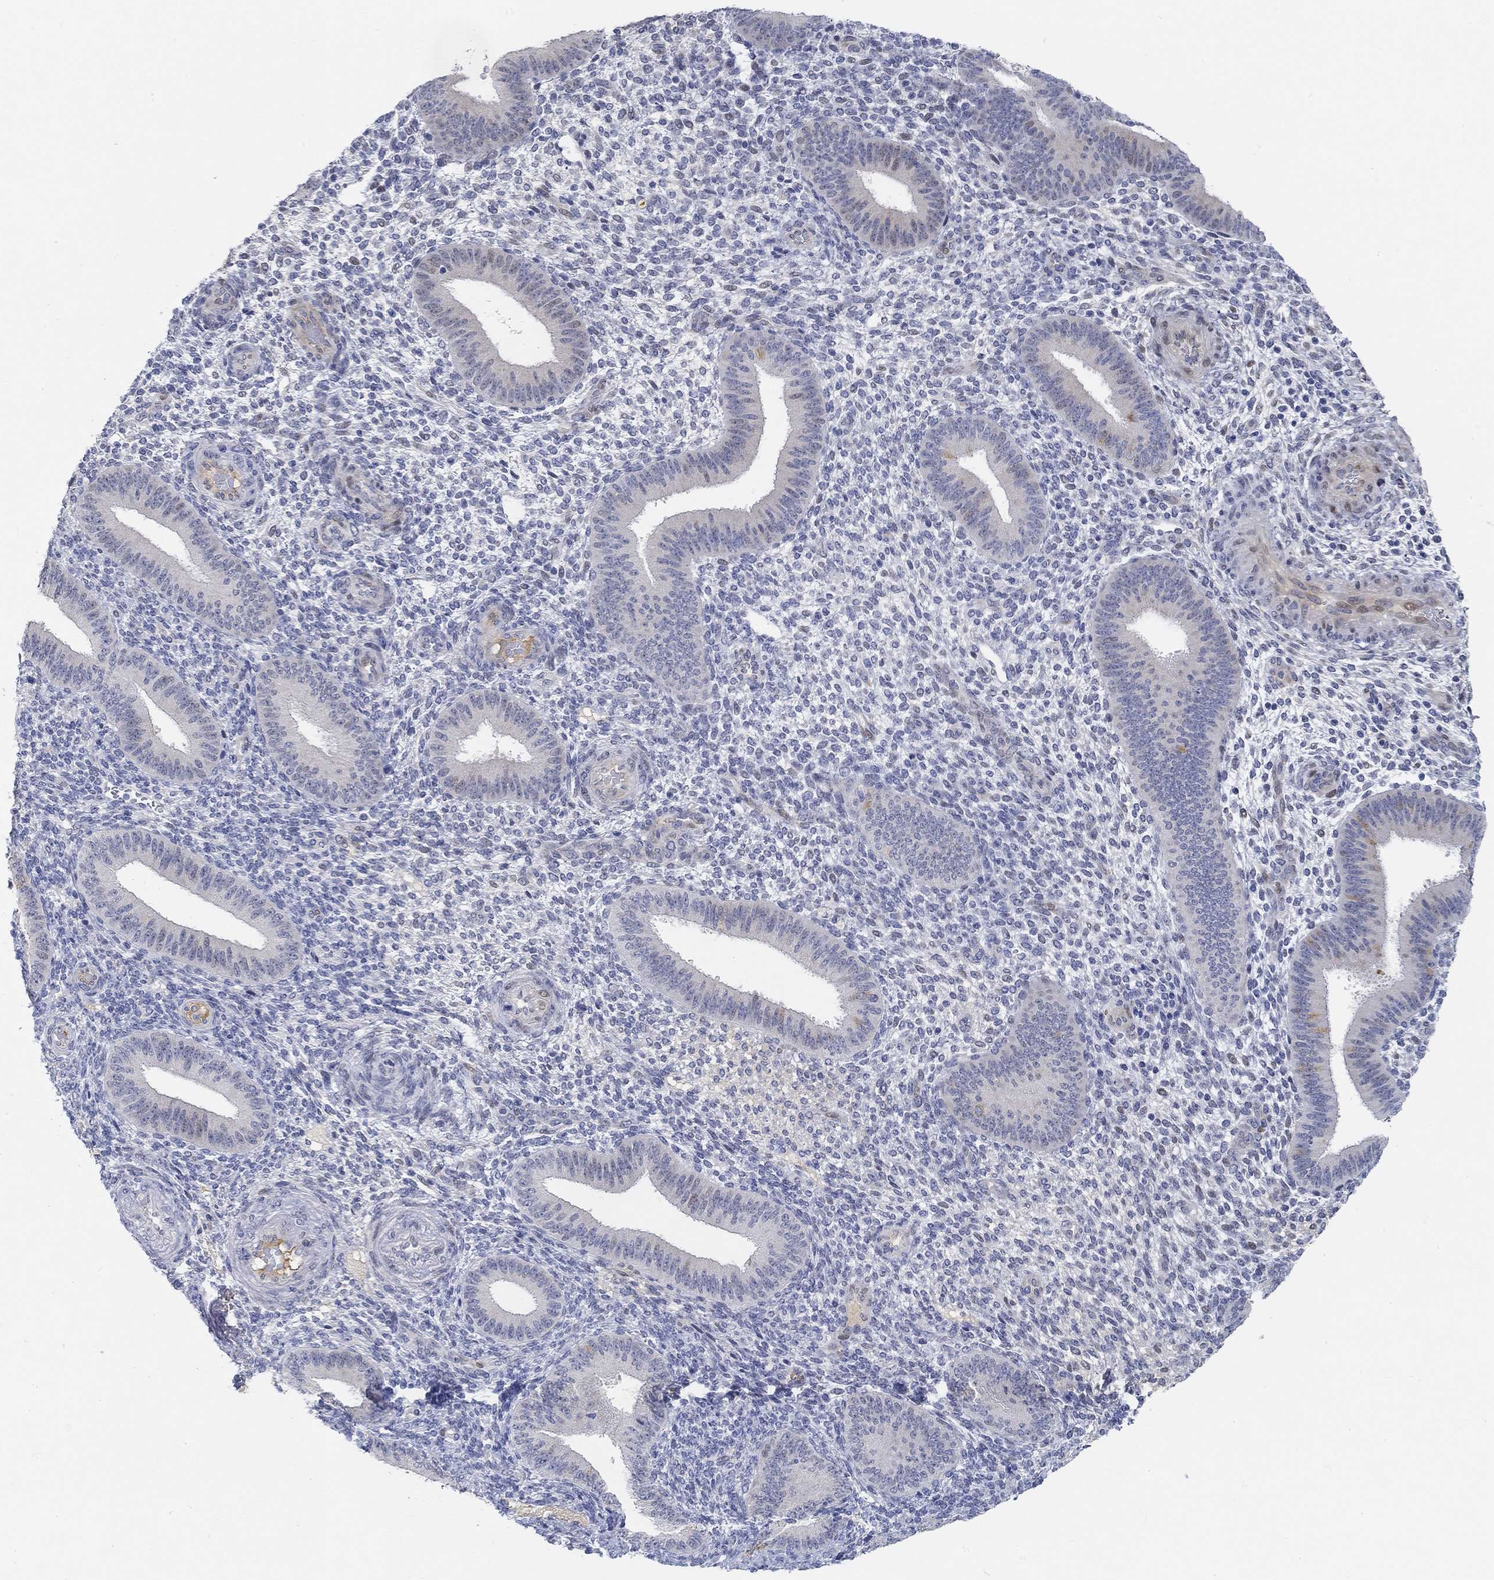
{"staining": {"intensity": "negative", "quantity": "none", "location": "none"}, "tissue": "endometrium", "cell_type": "Cells in endometrial stroma", "image_type": "normal", "snomed": [{"axis": "morphology", "description": "Normal tissue, NOS"}, {"axis": "topography", "description": "Endometrium"}], "caption": "Cells in endometrial stroma are negative for protein expression in benign human endometrium. Nuclei are stained in blue.", "gene": "SNTG2", "patient": {"sex": "female", "age": 39}}